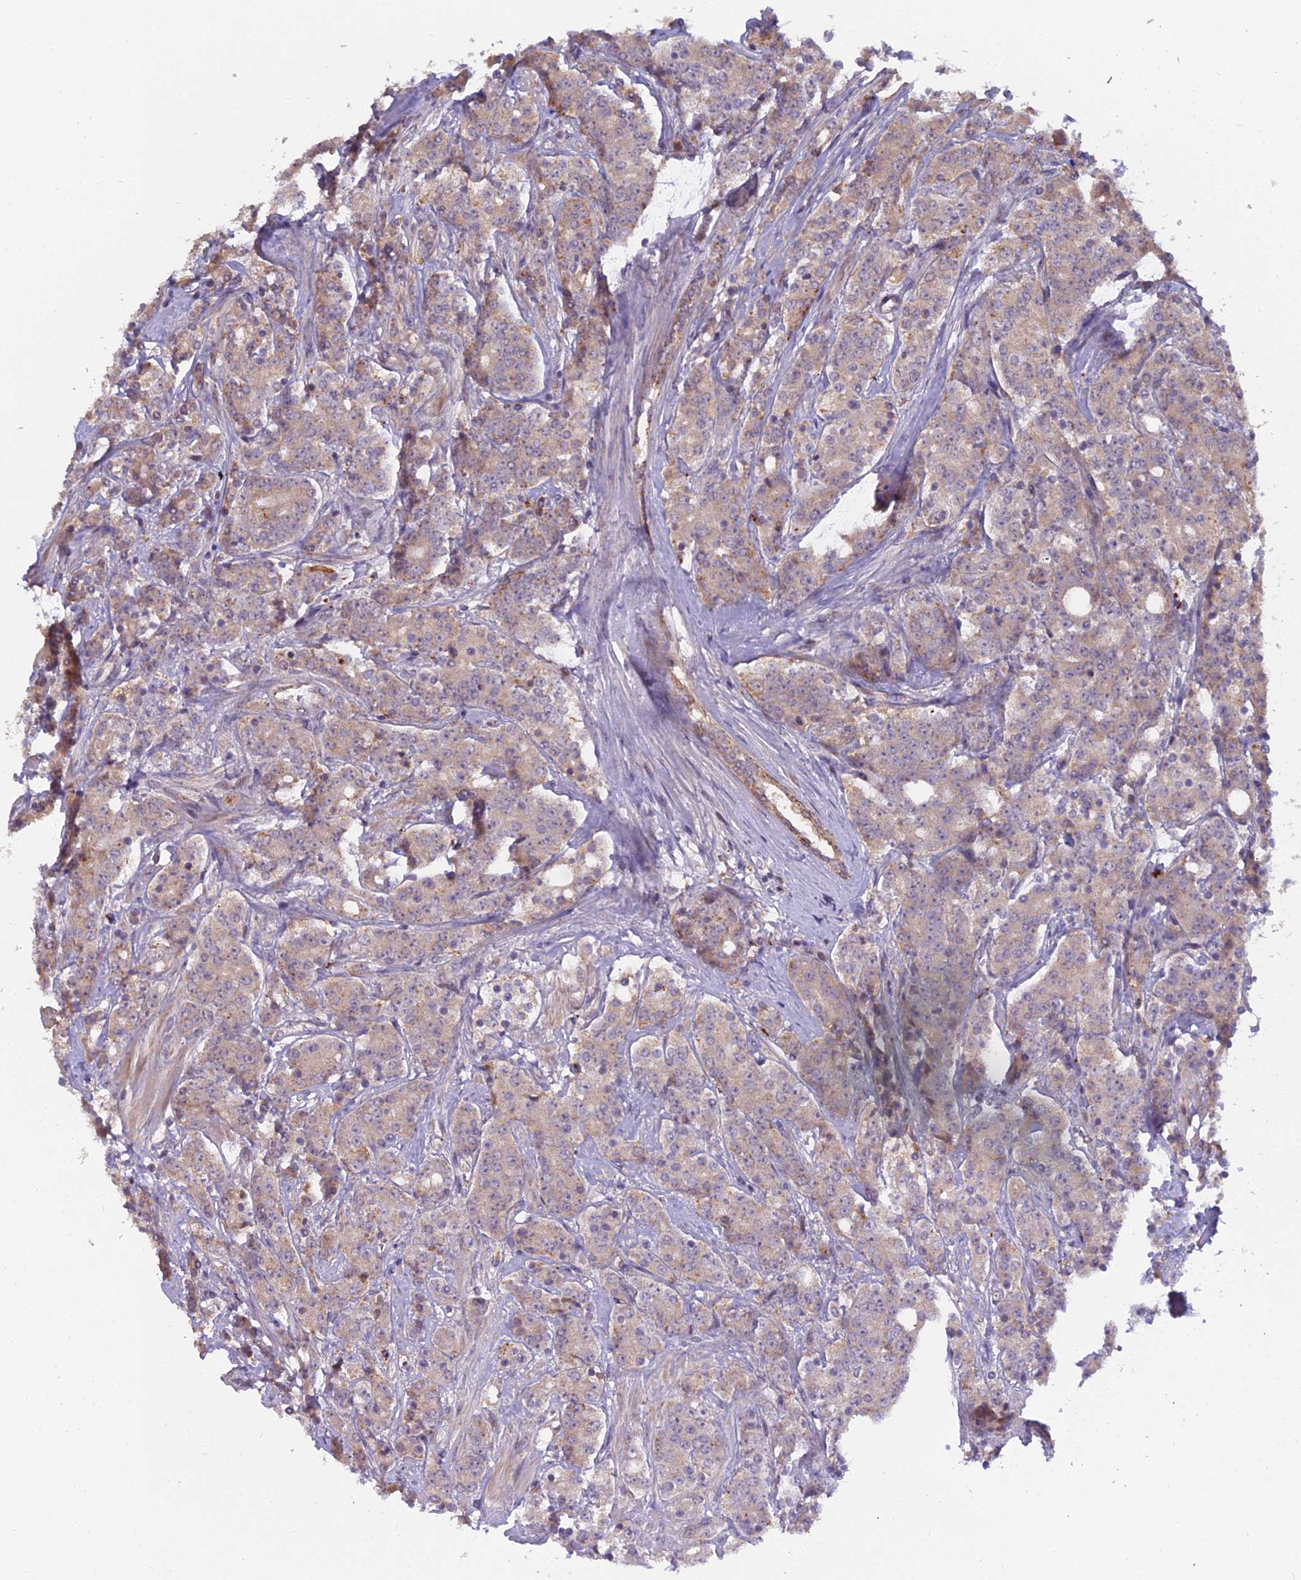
{"staining": {"intensity": "weak", "quantity": "25%-75%", "location": "cytoplasmic/membranous"}, "tissue": "prostate cancer", "cell_type": "Tumor cells", "image_type": "cancer", "snomed": [{"axis": "morphology", "description": "Adenocarcinoma, High grade"}, {"axis": "topography", "description": "Prostate"}], "caption": "This micrograph demonstrates IHC staining of human prostate adenocarcinoma (high-grade), with low weak cytoplasmic/membranous staining in approximately 25%-75% of tumor cells.", "gene": "EID2", "patient": {"sex": "male", "age": 62}}